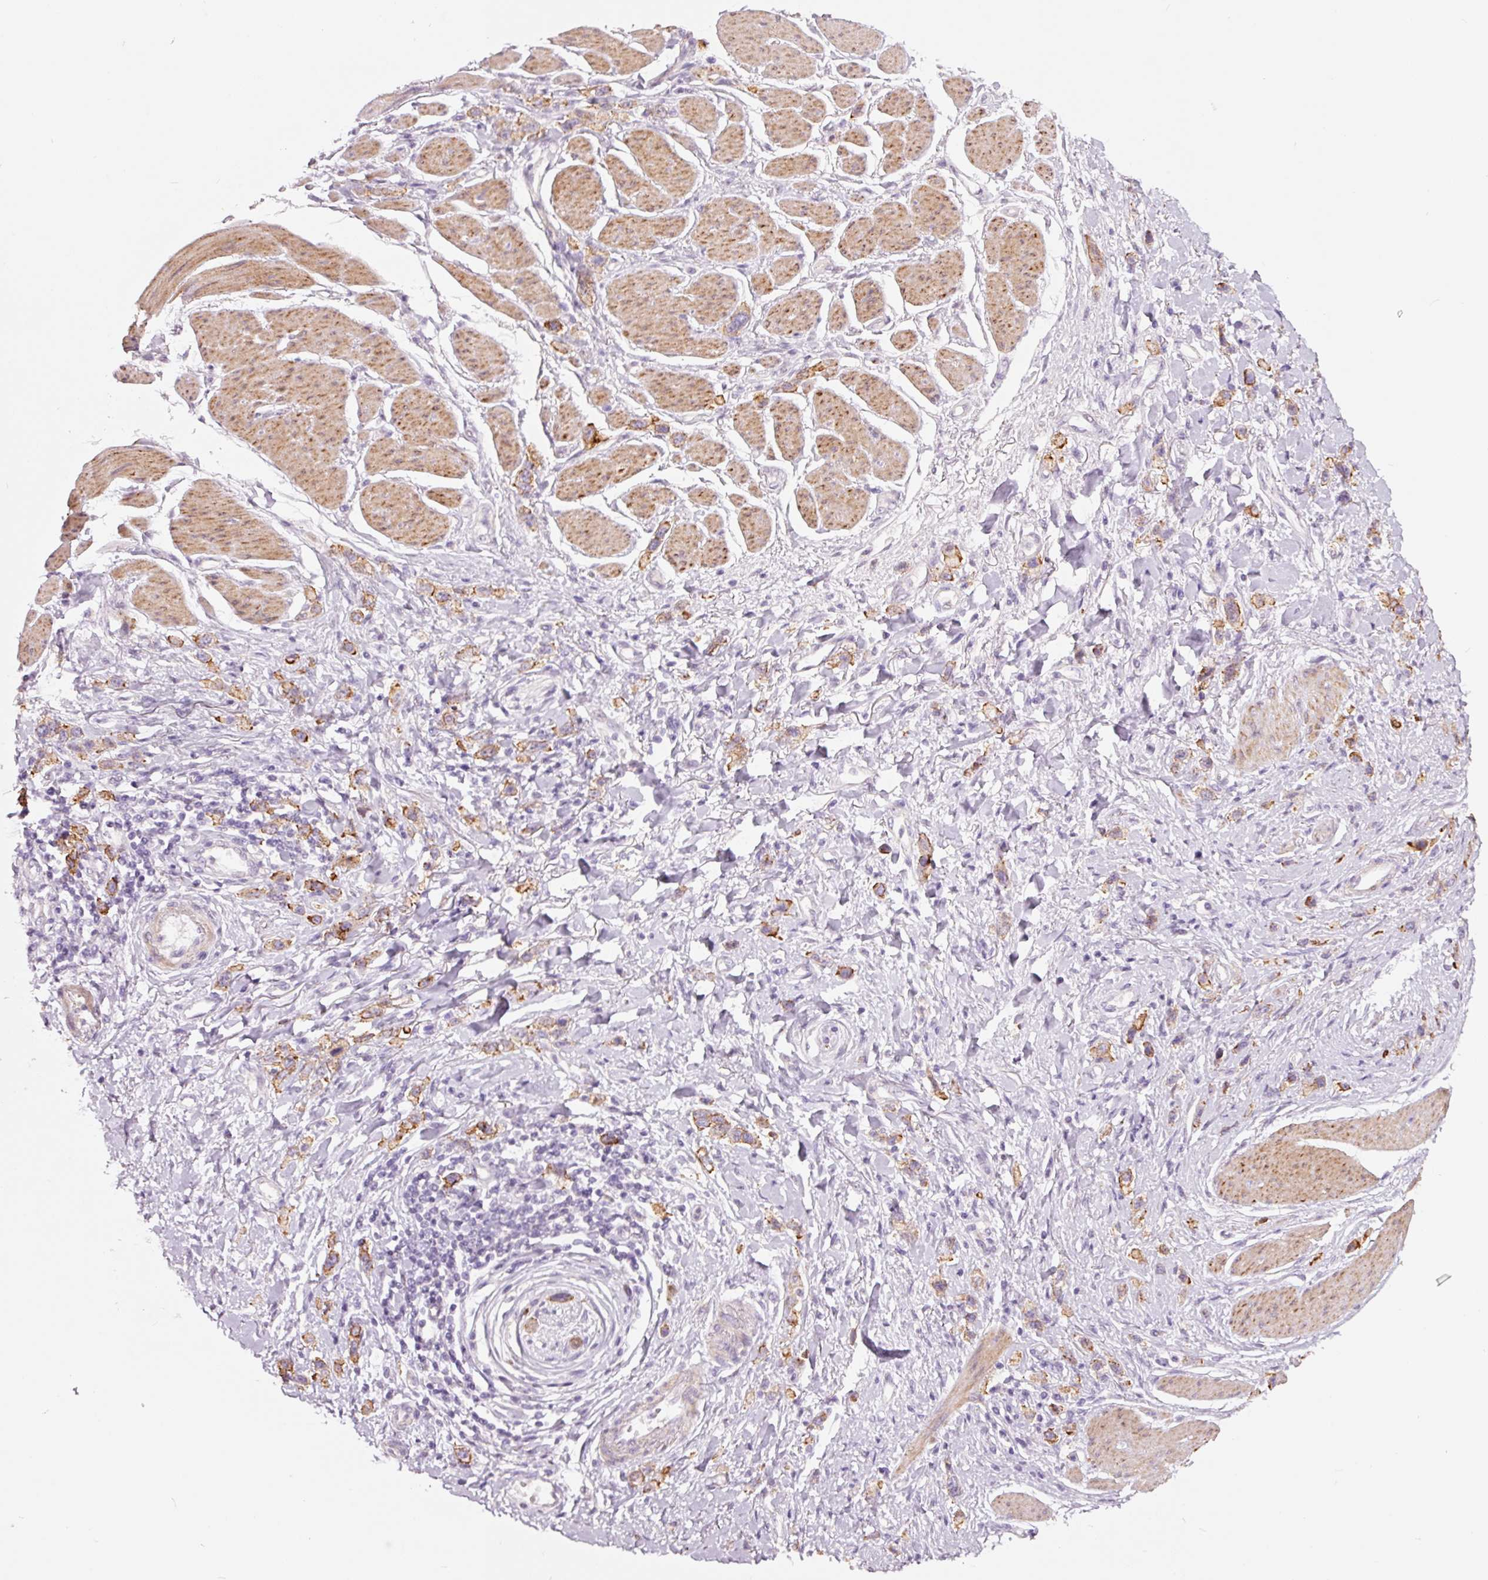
{"staining": {"intensity": "moderate", "quantity": ">75%", "location": "cytoplasmic/membranous"}, "tissue": "stomach cancer", "cell_type": "Tumor cells", "image_type": "cancer", "snomed": [{"axis": "morphology", "description": "Adenocarcinoma, NOS"}, {"axis": "topography", "description": "Stomach"}], "caption": "This photomicrograph shows IHC staining of human adenocarcinoma (stomach), with medium moderate cytoplasmic/membranous positivity in approximately >75% of tumor cells.", "gene": "DAPP1", "patient": {"sex": "female", "age": 65}}